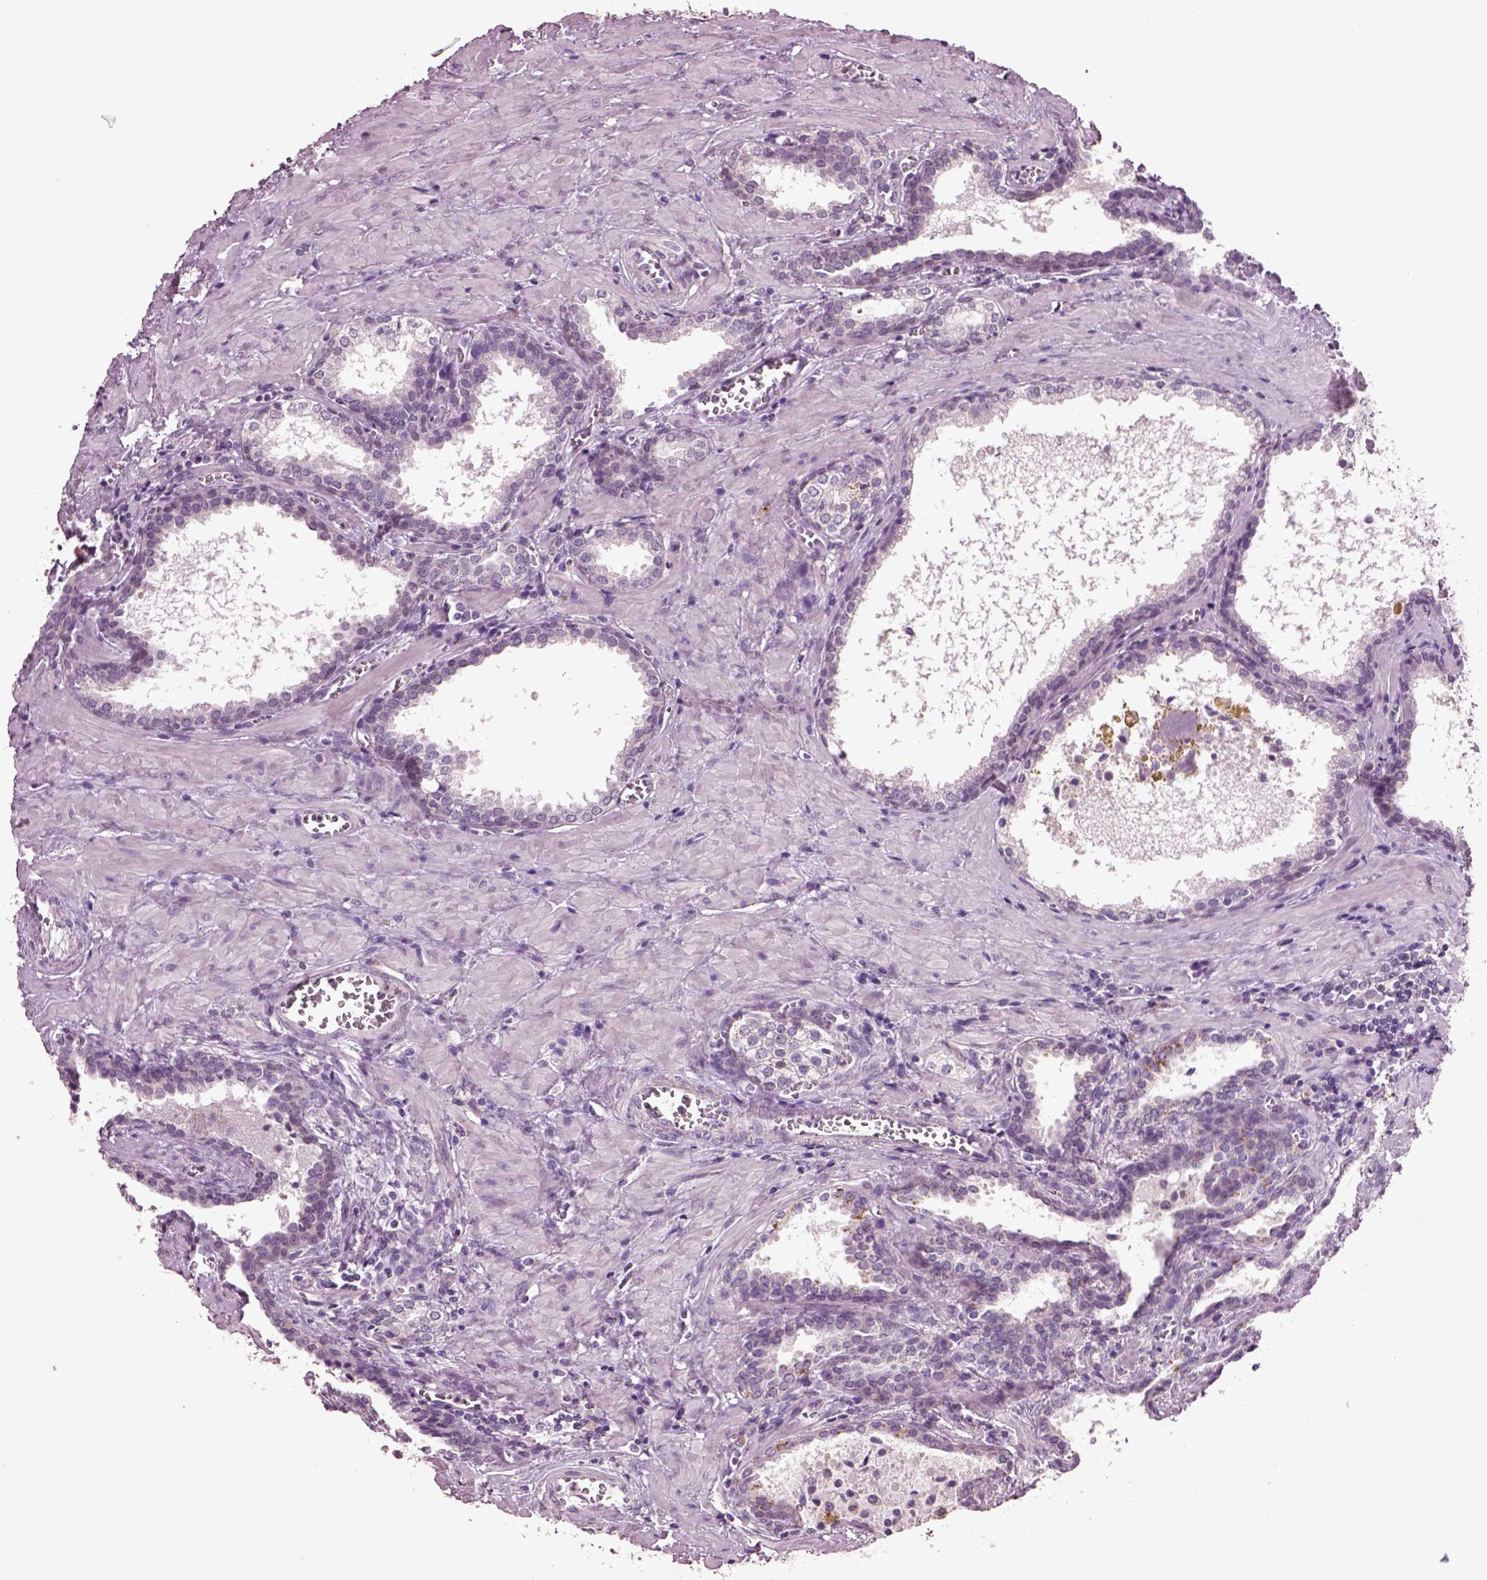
{"staining": {"intensity": "negative", "quantity": "none", "location": "none"}, "tissue": "prostate cancer", "cell_type": "Tumor cells", "image_type": "cancer", "snomed": [{"axis": "morphology", "description": "Adenocarcinoma, NOS"}, {"axis": "topography", "description": "Prostate and seminal vesicle, NOS"}], "caption": "Histopathology image shows no protein expression in tumor cells of adenocarcinoma (prostate) tissue. (DAB (3,3'-diaminobenzidine) immunohistochemistry visualized using brightfield microscopy, high magnification).", "gene": "CLPSL1", "patient": {"sex": "male", "age": 63}}